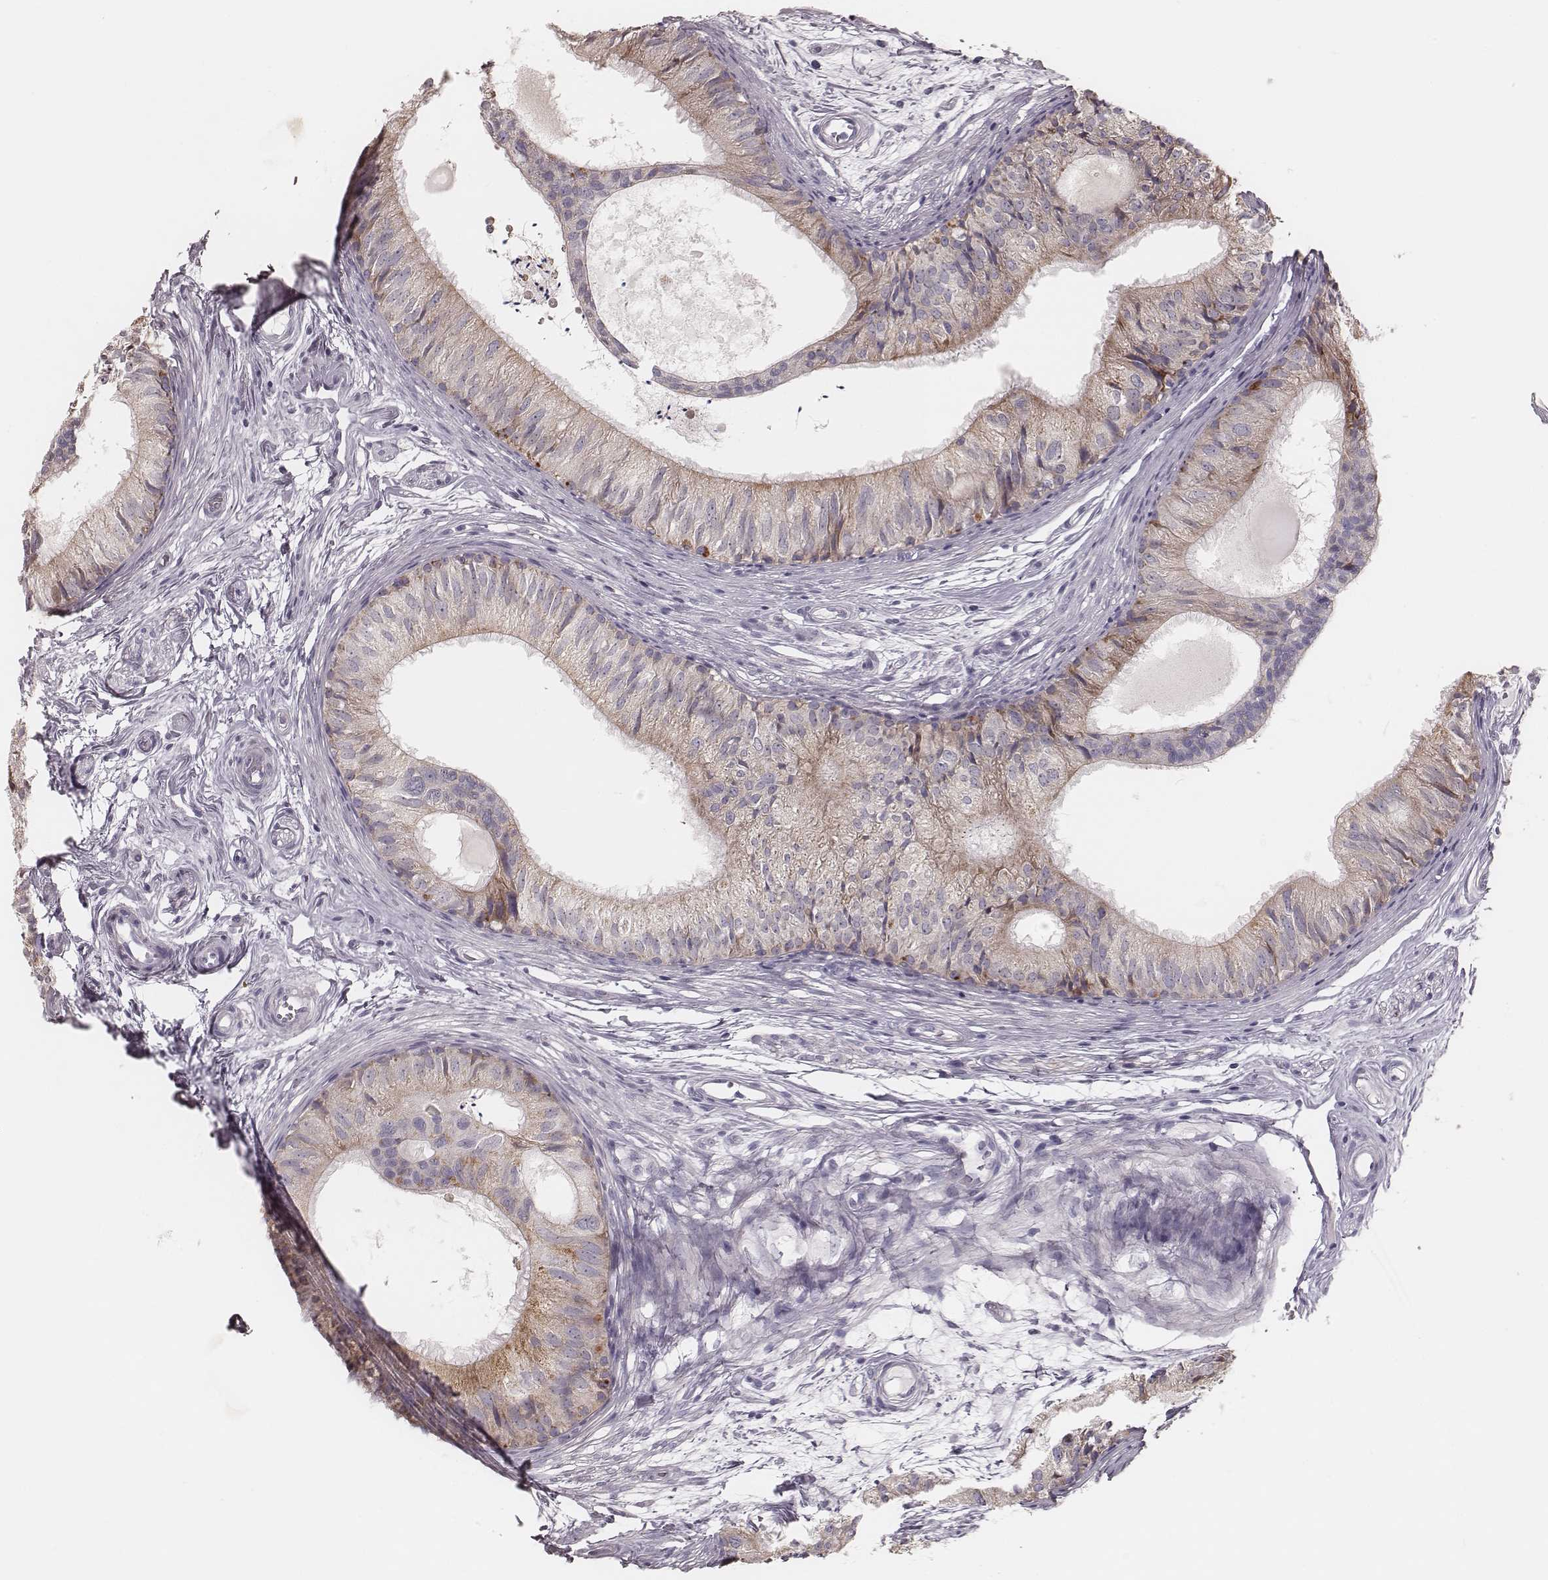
{"staining": {"intensity": "moderate", "quantity": "25%-75%", "location": "cytoplasmic/membranous"}, "tissue": "epididymis", "cell_type": "Glandular cells", "image_type": "normal", "snomed": [{"axis": "morphology", "description": "Normal tissue, NOS"}, {"axis": "topography", "description": "Epididymis"}], "caption": "Immunohistochemistry (IHC) image of unremarkable epididymis: epididymis stained using immunohistochemistry reveals medium levels of moderate protein expression localized specifically in the cytoplasmic/membranous of glandular cells, appearing as a cytoplasmic/membranous brown color.", "gene": "KIF5C", "patient": {"sex": "male", "age": 25}}